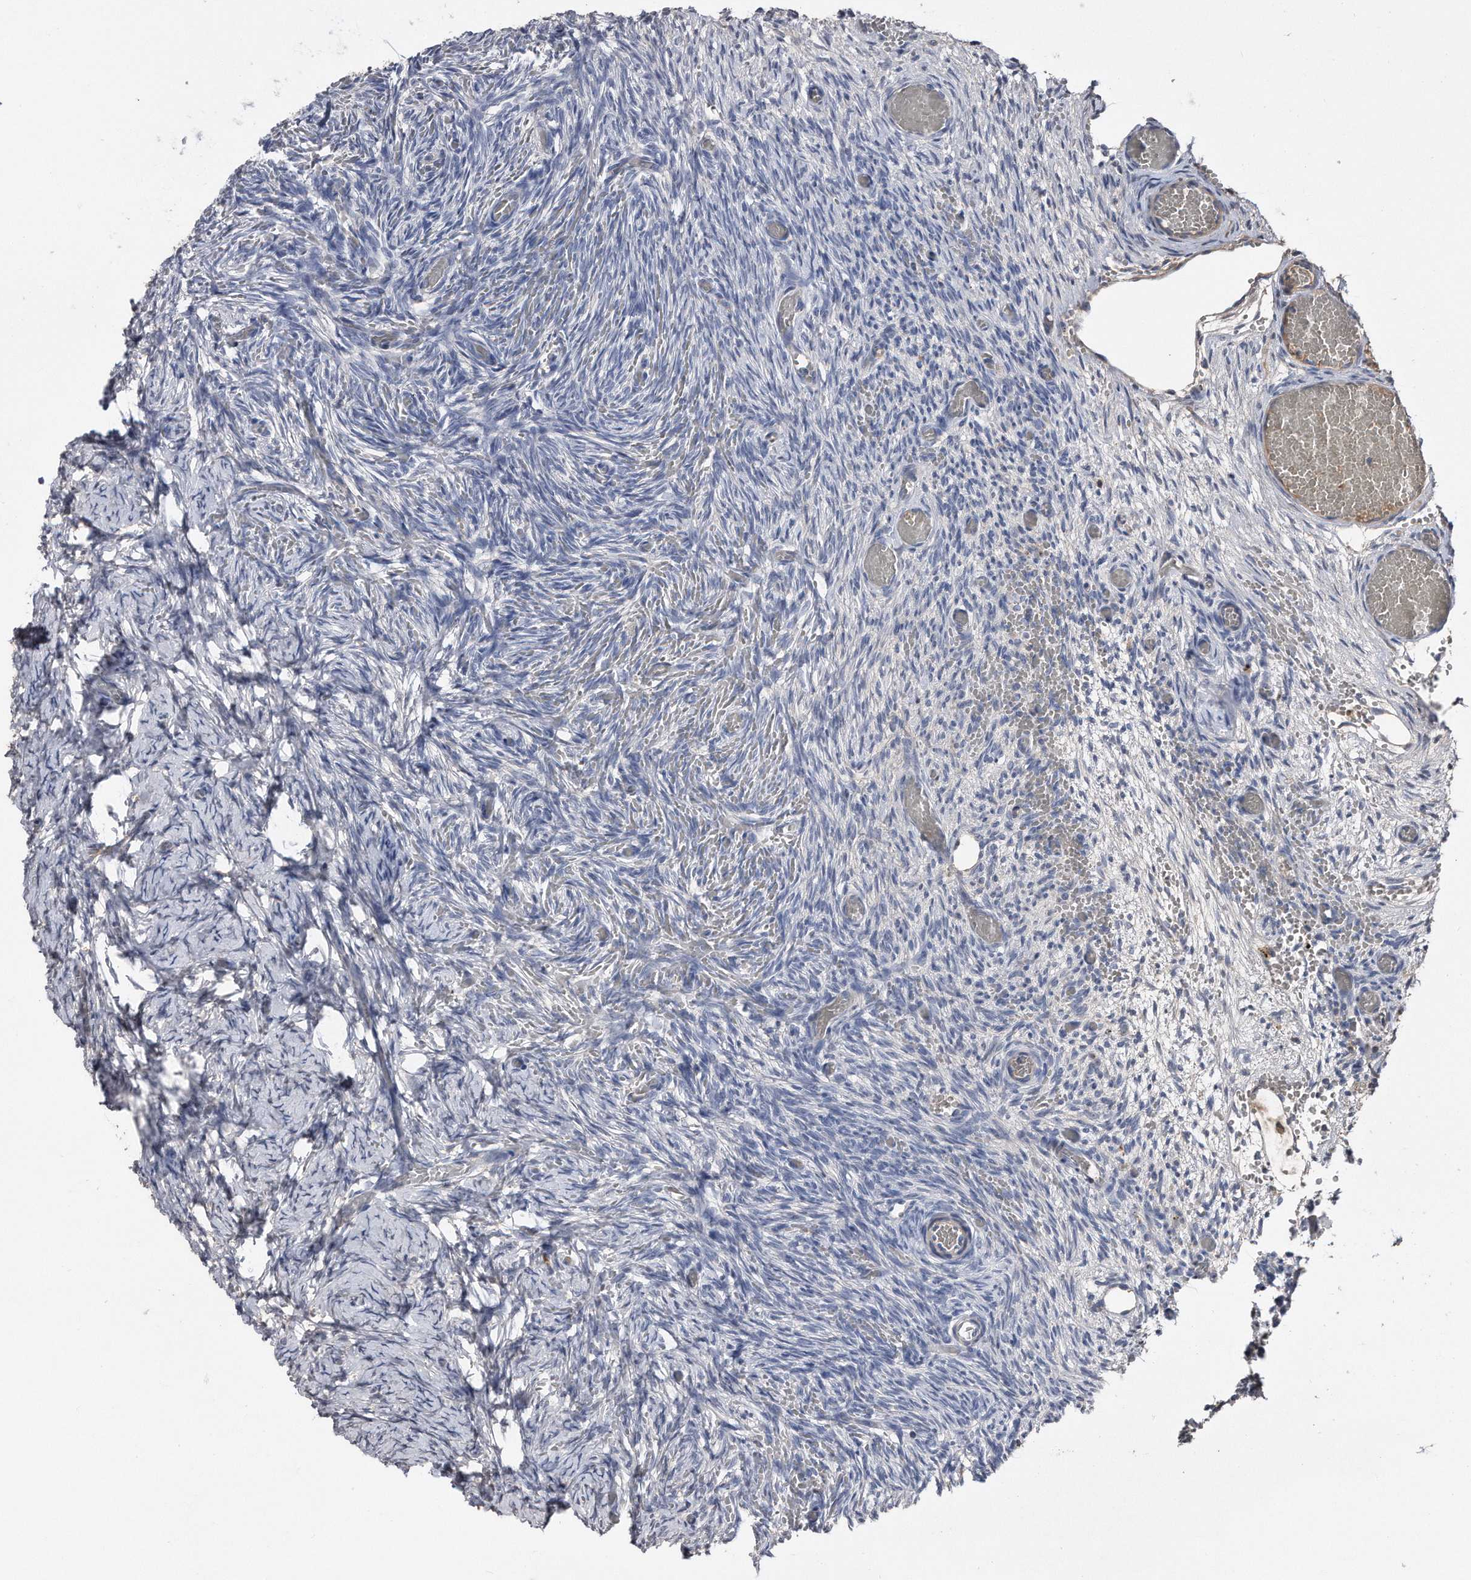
{"staining": {"intensity": "negative", "quantity": "none", "location": "none"}, "tissue": "ovary", "cell_type": "Follicle cells", "image_type": "normal", "snomed": [{"axis": "morphology", "description": "Adenocarcinoma, NOS"}, {"axis": "topography", "description": "Endometrium"}], "caption": "Immunohistochemistry of normal human ovary reveals no expression in follicle cells. (IHC, brightfield microscopy, high magnification).", "gene": "KCND3", "patient": {"sex": "female", "age": 32}}